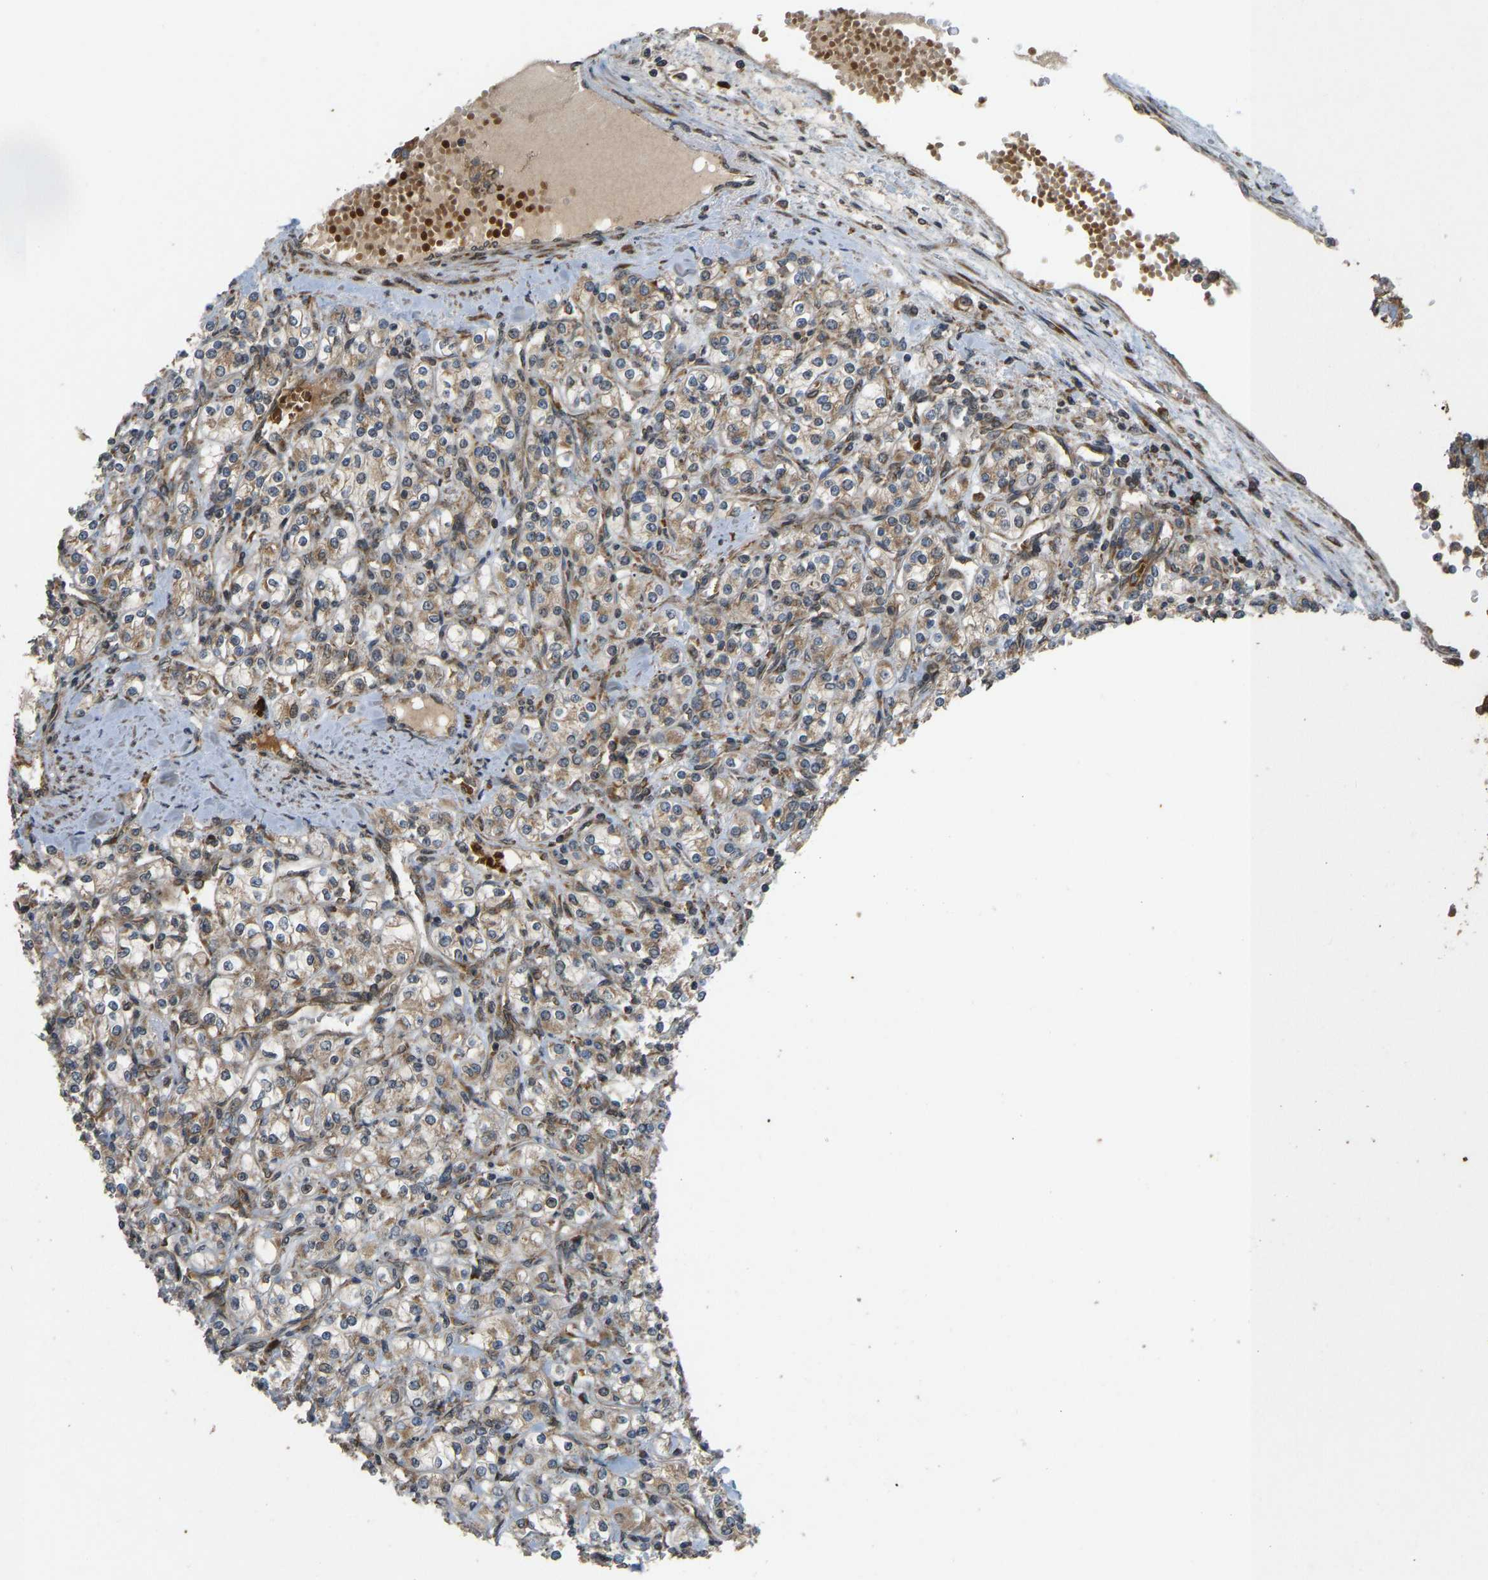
{"staining": {"intensity": "moderate", "quantity": ">75%", "location": "cytoplasmic/membranous"}, "tissue": "renal cancer", "cell_type": "Tumor cells", "image_type": "cancer", "snomed": [{"axis": "morphology", "description": "Adenocarcinoma, NOS"}, {"axis": "topography", "description": "Kidney"}], "caption": "Adenocarcinoma (renal) stained with a brown dye exhibits moderate cytoplasmic/membranous positive positivity in about >75% of tumor cells.", "gene": "RPN2", "patient": {"sex": "male", "age": 77}}